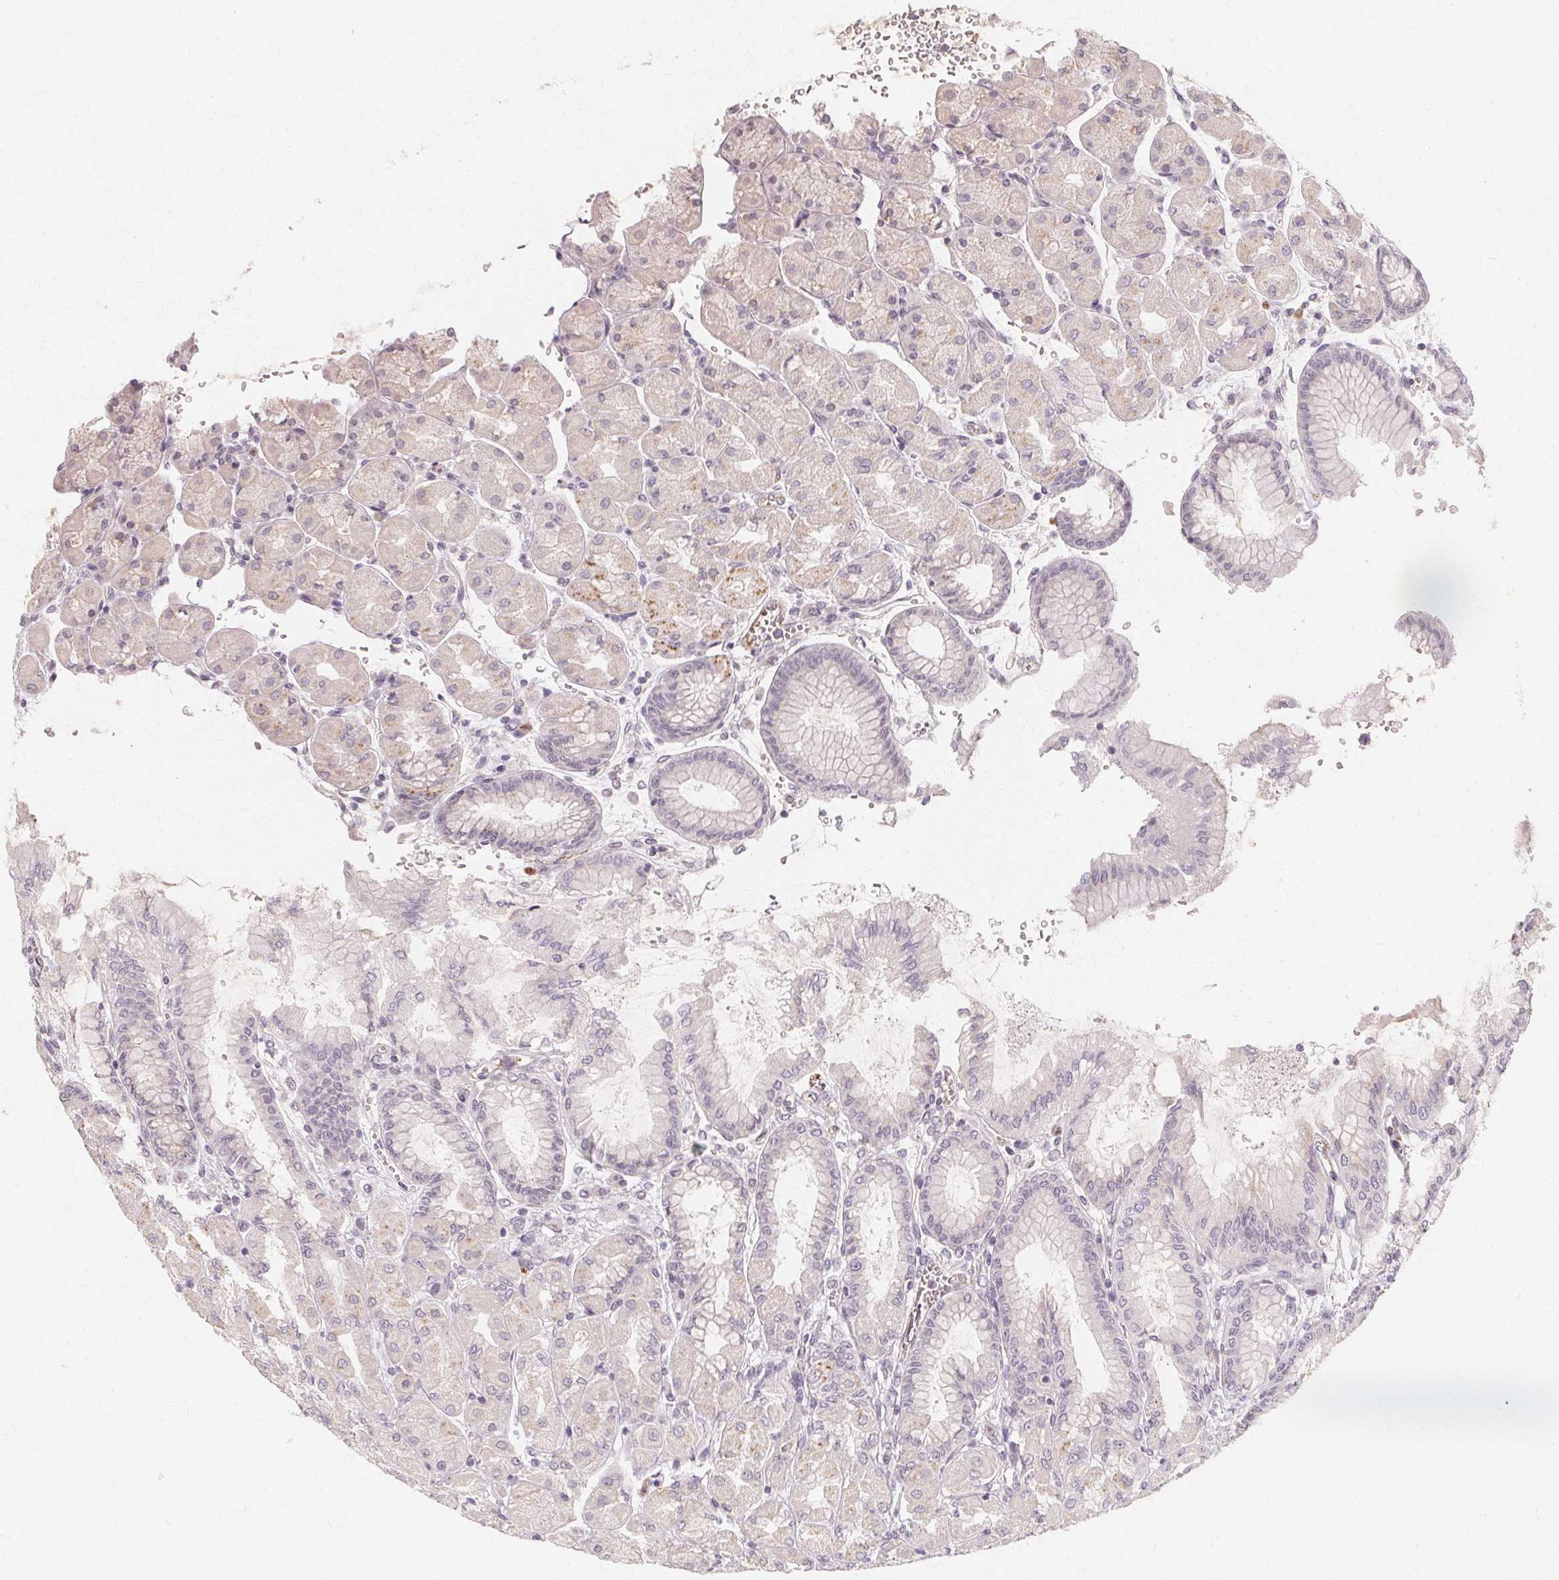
{"staining": {"intensity": "weak", "quantity": "<25%", "location": "cytoplasmic/membranous"}, "tissue": "stomach", "cell_type": "Glandular cells", "image_type": "normal", "snomed": [{"axis": "morphology", "description": "Normal tissue, NOS"}, {"axis": "topography", "description": "Stomach, upper"}], "caption": "Unremarkable stomach was stained to show a protein in brown. There is no significant positivity in glandular cells. (Immunohistochemistry, brightfield microscopy, high magnification).", "gene": "CLCNKA", "patient": {"sex": "female", "age": 56}}